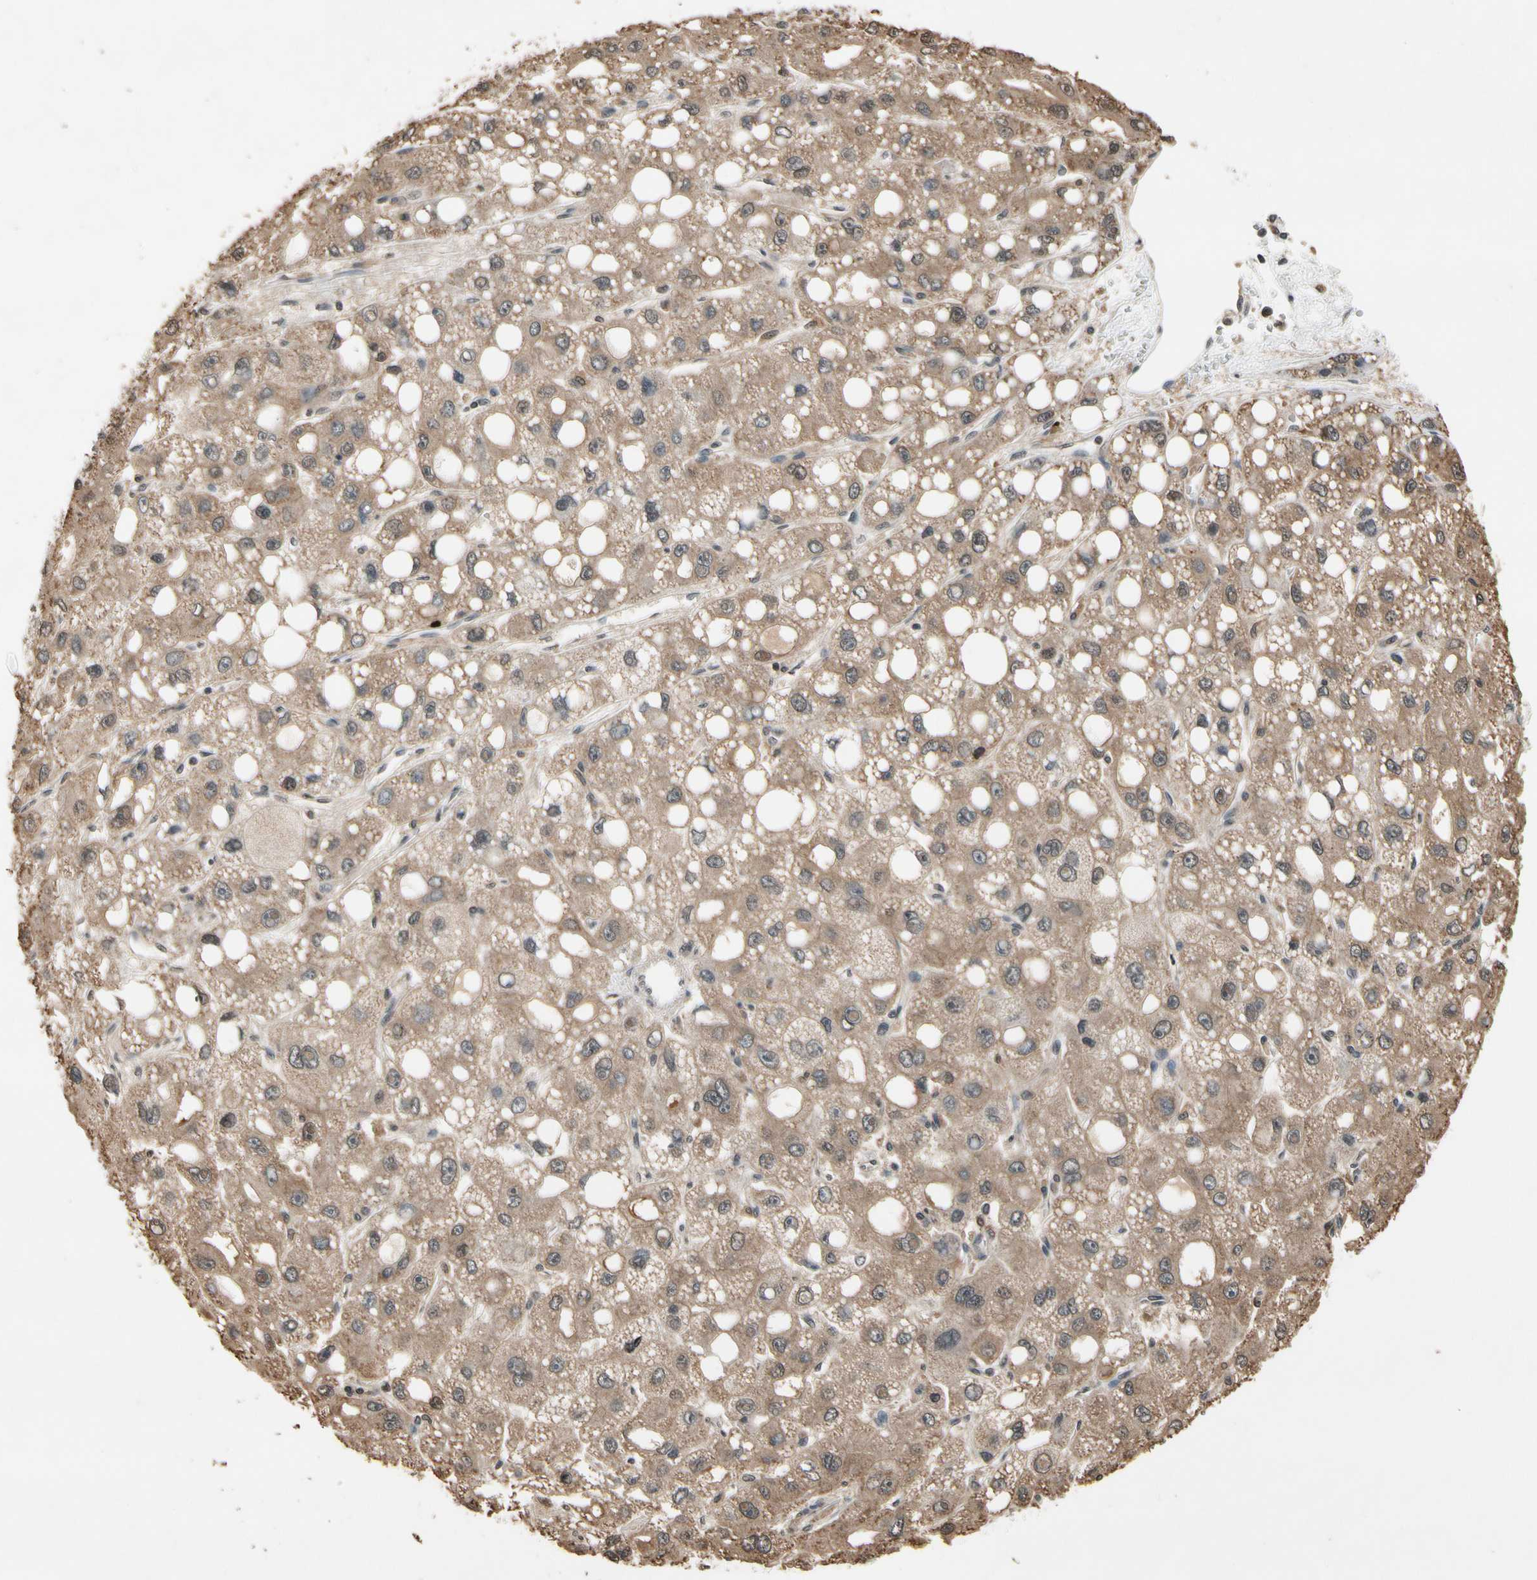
{"staining": {"intensity": "moderate", "quantity": ">75%", "location": "cytoplasmic/membranous"}, "tissue": "liver cancer", "cell_type": "Tumor cells", "image_type": "cancer", "snomed": [{"axis": "morphology", "description": "Carcinoma, Hepatocellular, NOS"}, {"axis": "topography", "description": "Liver"}], "caption": "Immunohistochemistry (IHC) micrograph of neoplastic tissue: human liver cancer (hepatocellular carcinoma) stained using immunohistochemistry (IHC) exhibits medium levels of moderate protein expression localized specifically in the cytoplasmic/membranous of tumor cells, appearing as a cytoplasmic/membranous brown color.", "gene": "GCLC", "patient": {"sex": "male", "age": 55}}